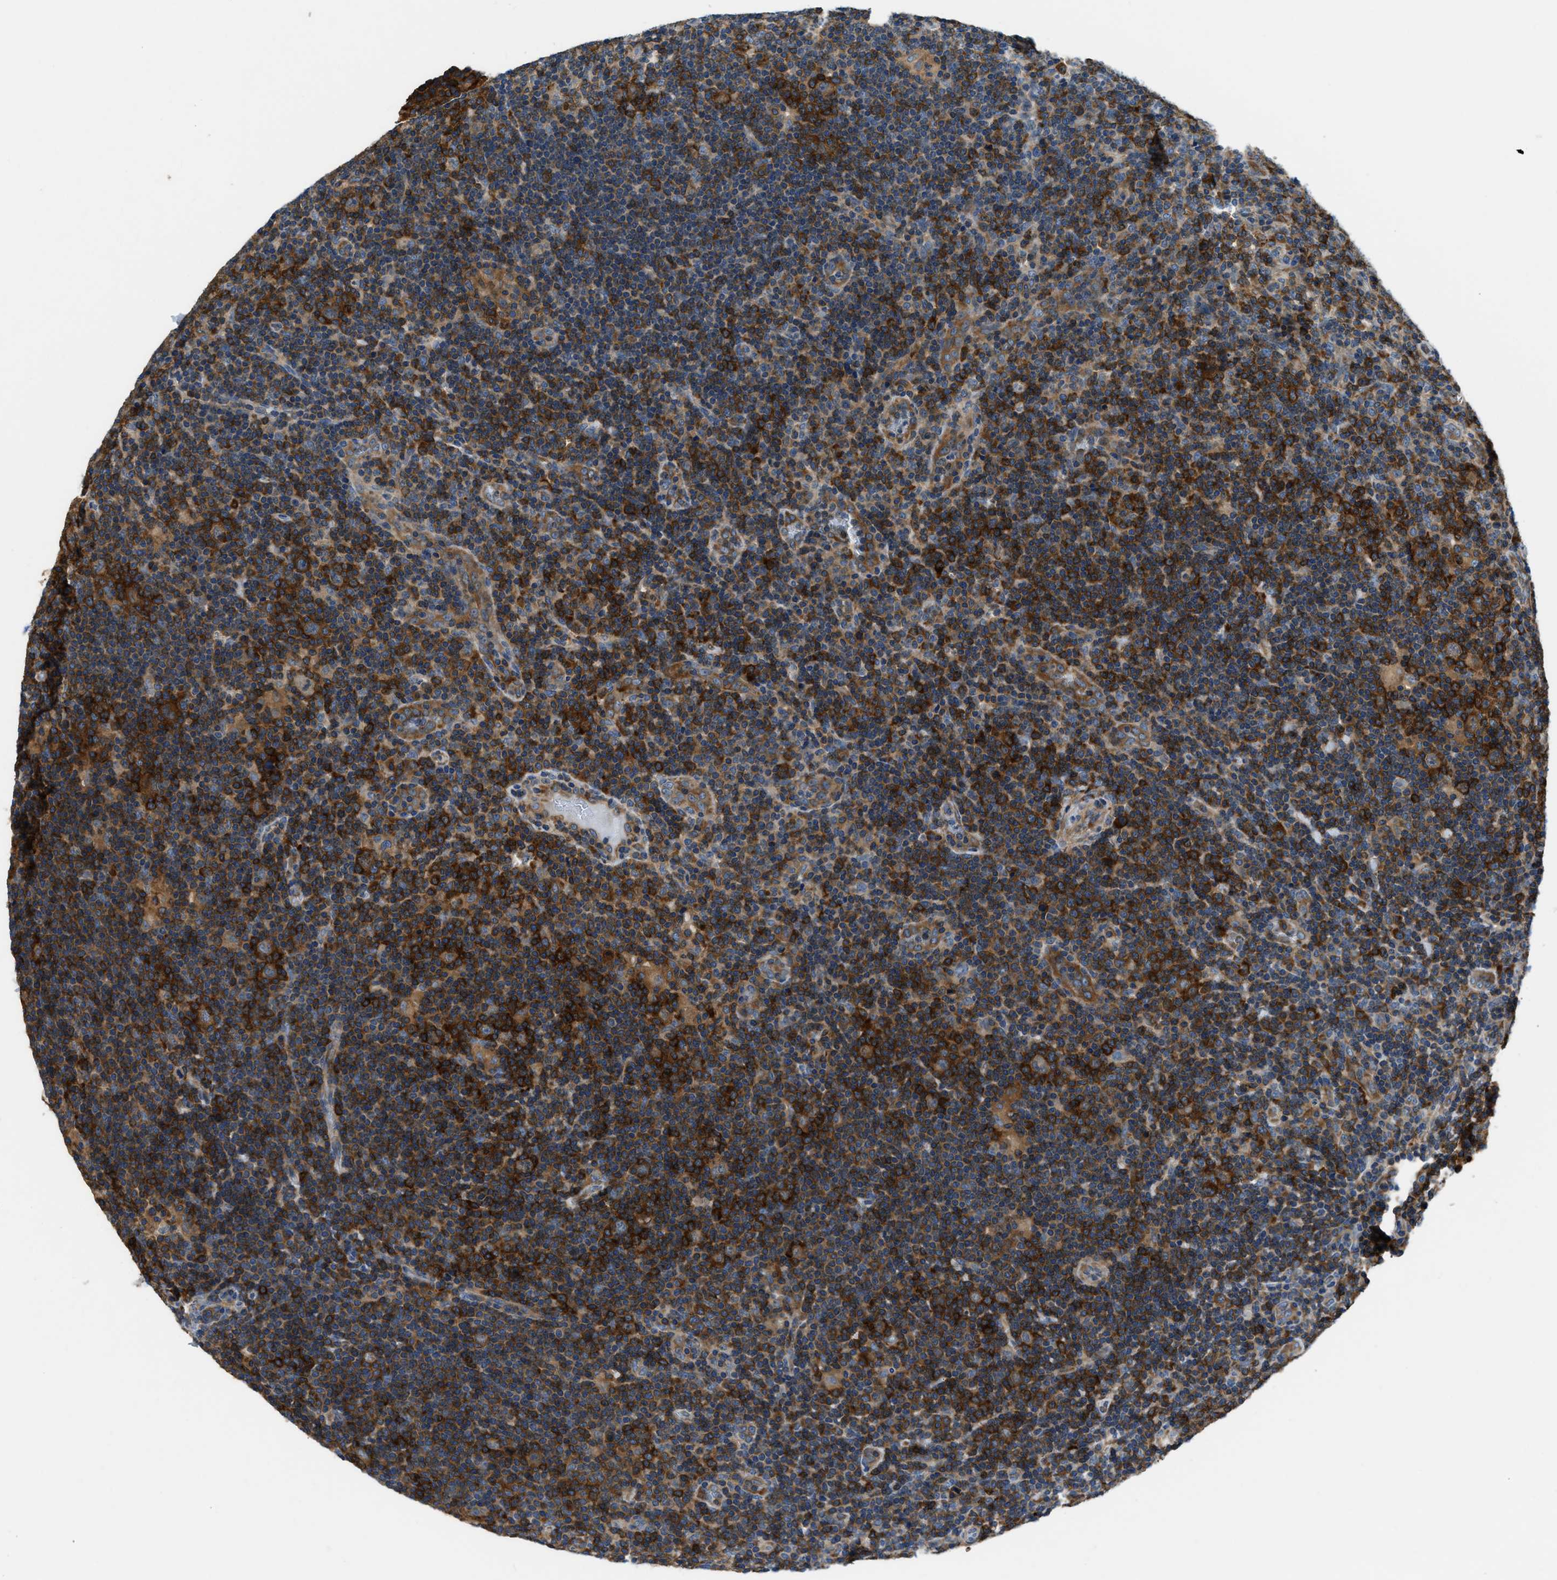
{"staining": {"intensity": "strong", "quantity": "25%-75%", "location": "cytoplasmic/membranous"}, "tissue": "lymphoma", "cell_type": "Tumor cells", "image_type": "cancer", "snomed": [{"axis": "morphology", "description": "Hodgkin's disease, NOS"}, {"axis": "topography", "description": "Lymph node"}], "caption": "The image shows staining of lymphoma, revealing strong cytoplasmic/membranous protein expression (brown color) within tumor cells. Immunohistochemistry stains the protein in brown and the nuclei are stained blue.", "gene": "PFKP", "patient": {"sex": "female", "age": 57}}